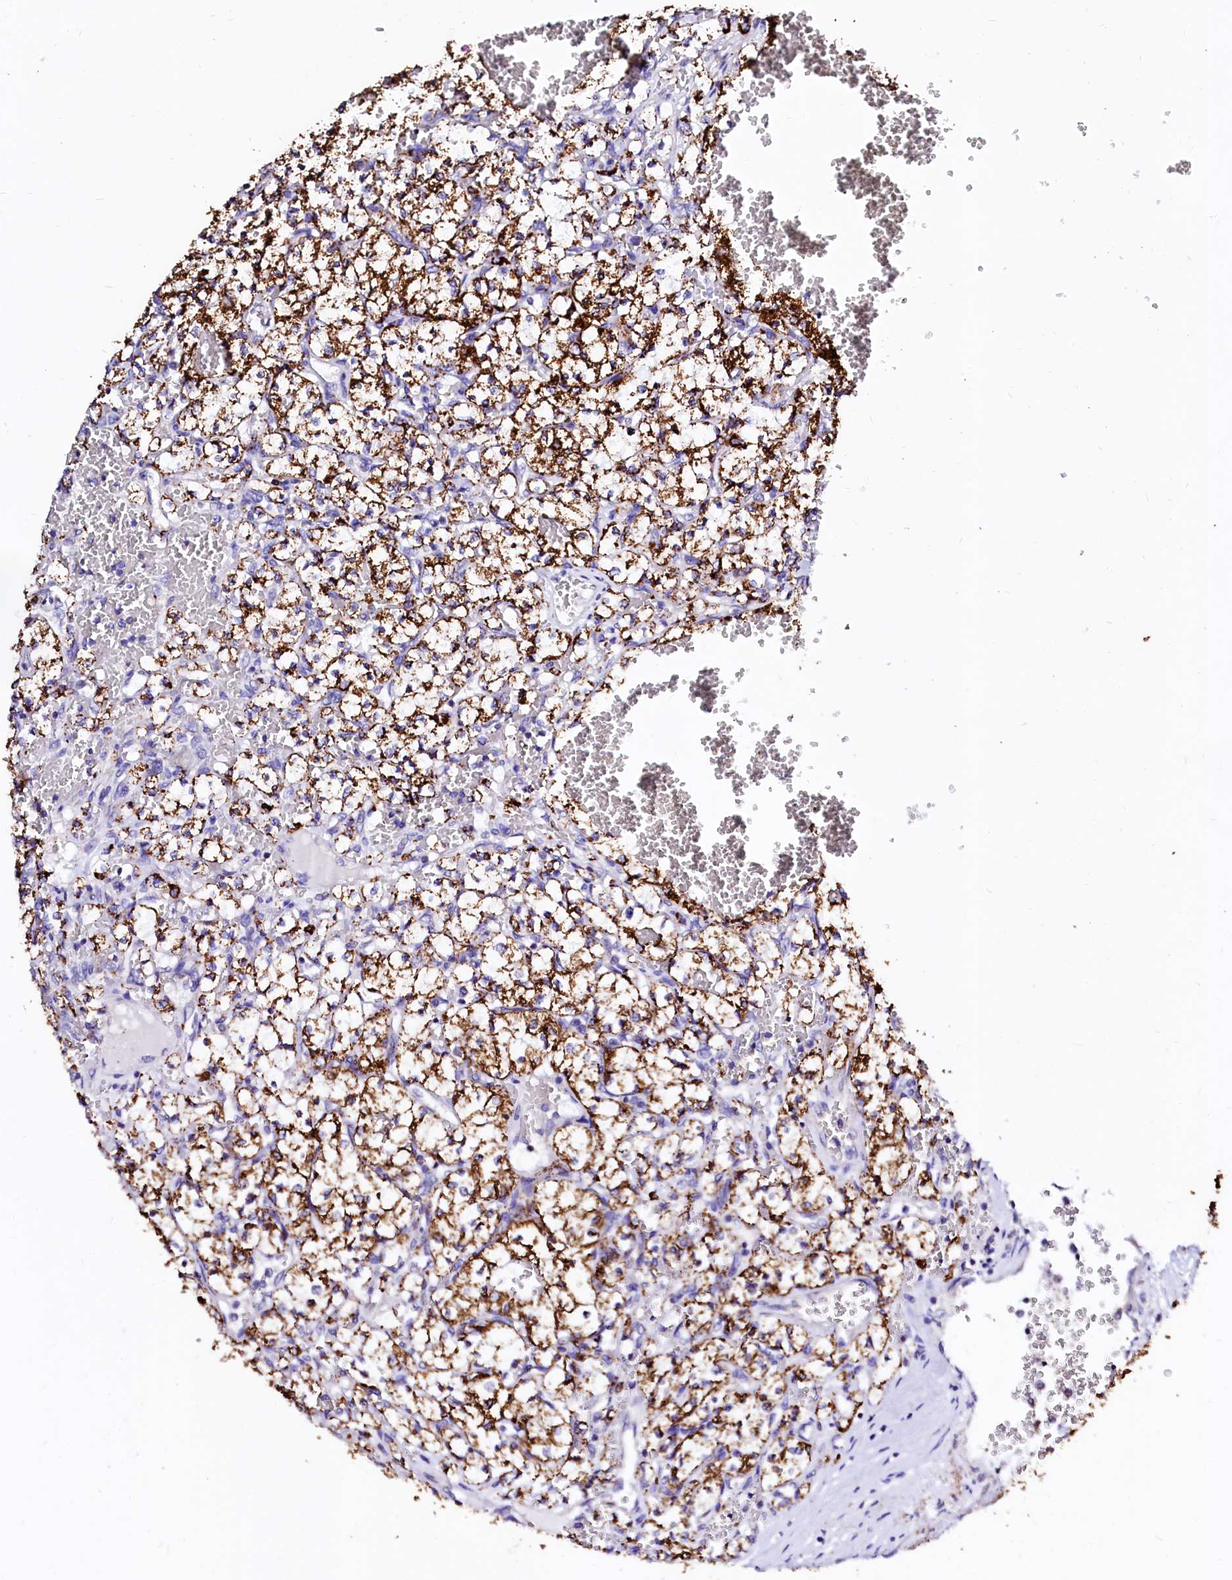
{"staining": {"intensity": "strong", "quantity": ">75%", "location": "cytoplasmic/membranous"}, "tissue": "renal cancer", "cell_type": "Tumor cells", "image_type": "cancer", "snomed": [{"axis": "morphology", "description": "Adenocarcinoma, NOS"}, {"axis": "topography", "description": "Kidney"}], "caption": "IHC (DAB (3,3'-diaminobenzidine)) staining of renal adenocarcinoma shows strong cytoplasmic/membranous protein expression in approximately >75% of tumor cells.", "gene": "MAOB", "patient": {"sex": "female", "age": 69}}